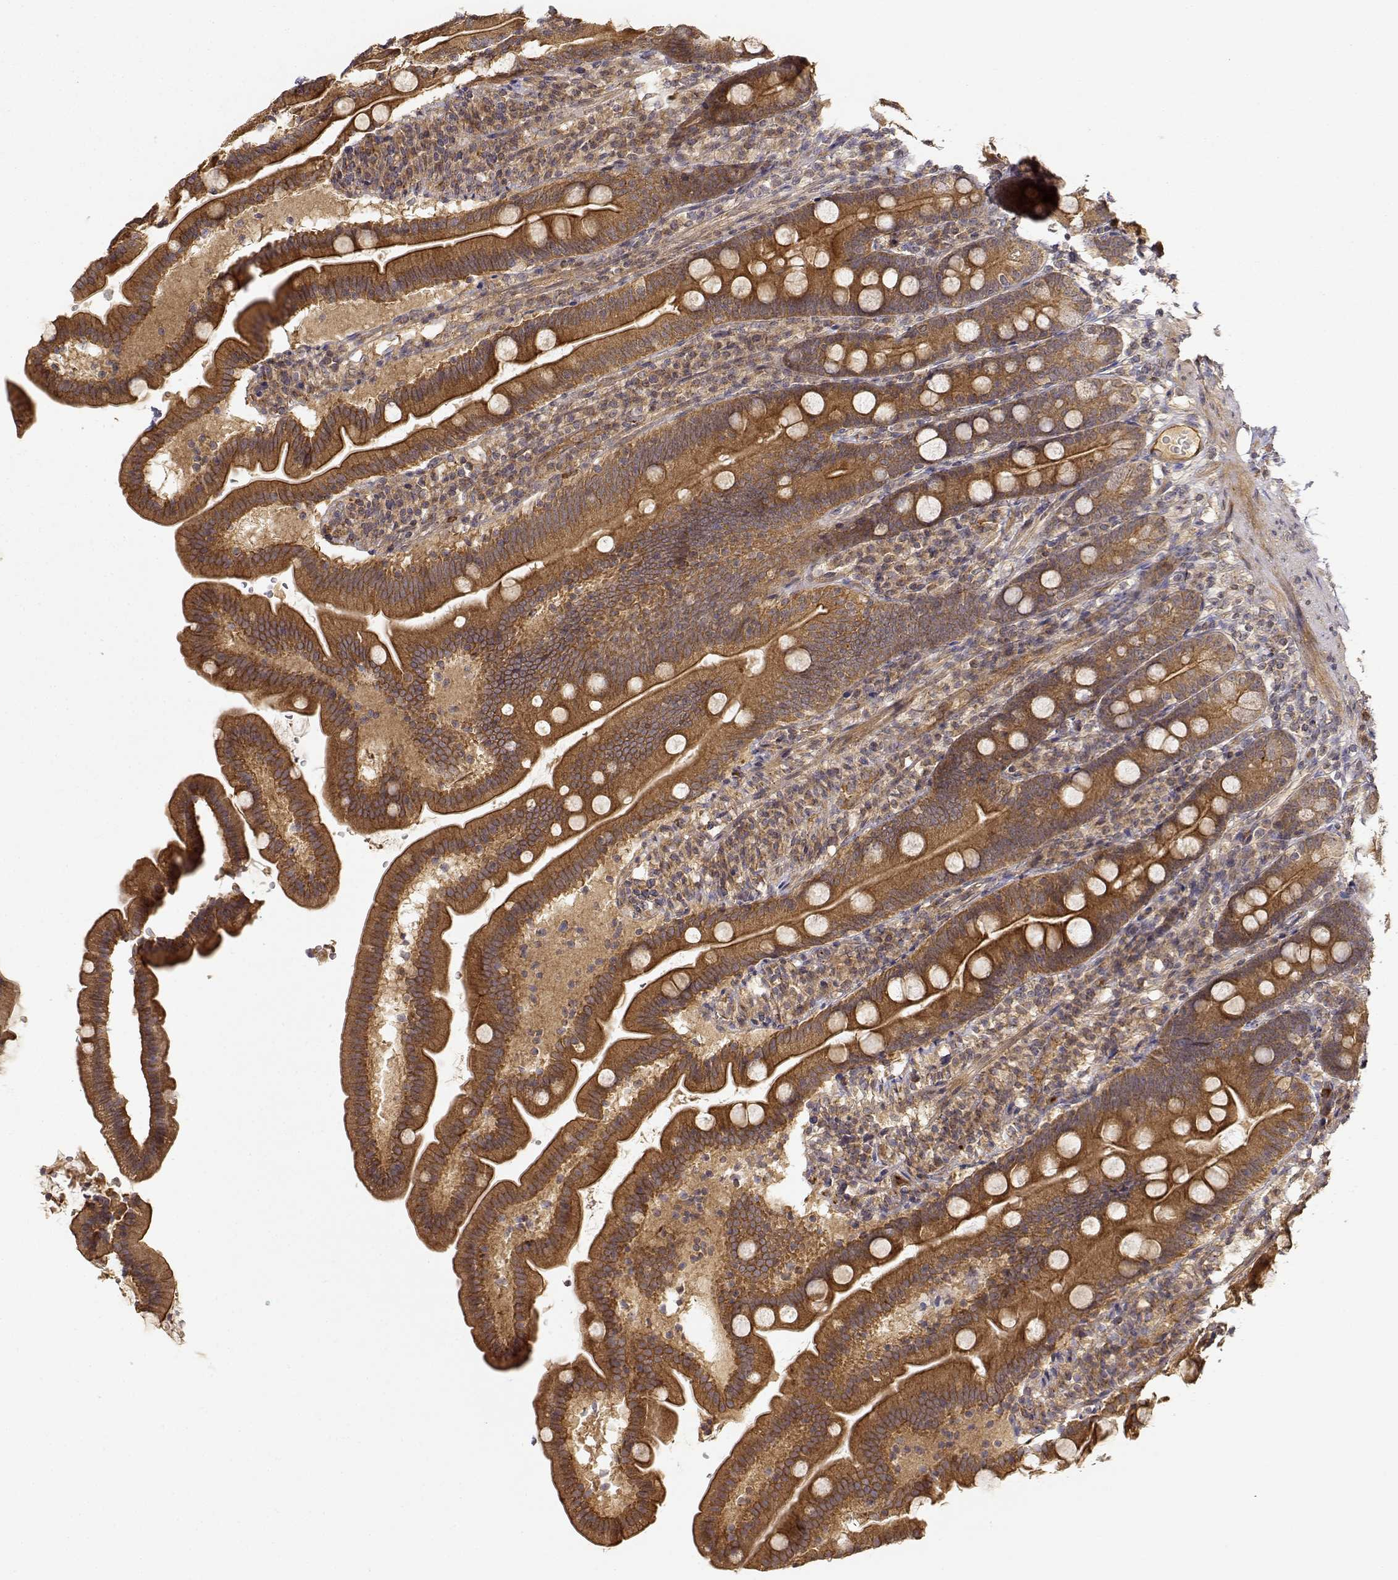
{"staining": {"intensity": "strong", "quantity": ">75%", "location": "cytoplasmic/membranous"}, "tissue": "duodenum", "cell_type": "Glandular cells", "image_type": "normal", "snomed": [{"axis": "morphology", "description": "Normal tissue, NOS"}, {"axis": "topography", "description": "Duodenum"}], "caption": "IHC histopathology image of normal duodenum: duodenum stained using IHC reveals high levels of strong protein expression localized specifically in the cytoplasmic/membranous of glandular cells, appearing as a cytoplasmic/membranous brown color.", "gene": "CDK5RAP2", "patient": {"sex": "female", "age": 67}}